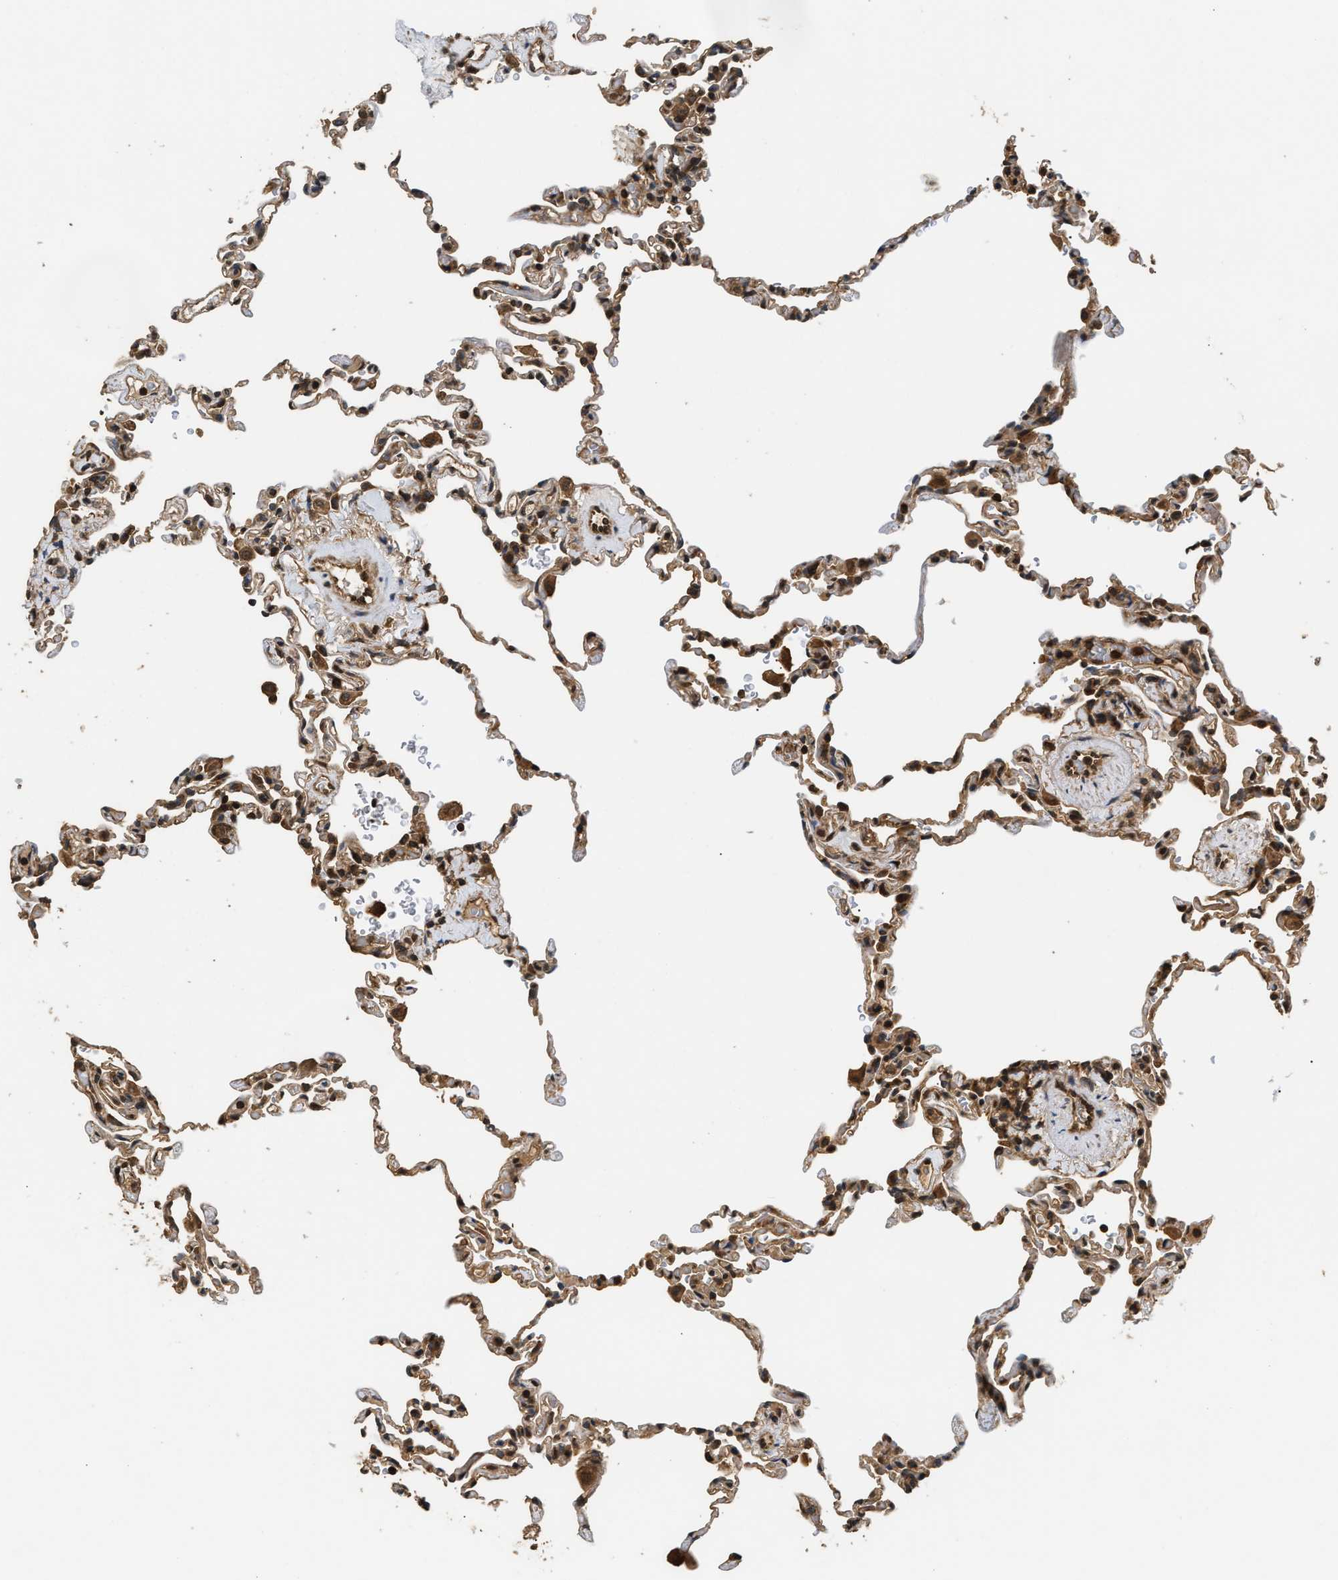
{"staining": {"intensity": "moderate", "quantity": "<25%", "location": "cytoplasmic/membranous"}, "tissue": "lung", "cell_type": "Alveolar cells", "image_type": "normal", "snomed": [{"axis": "morphology", "description": "Normal tissue, NOS"}, {"axis": "topography", "description": "Lung"}], "caption": "Brown immunohistochemical staining in benign human lung displays moderate cytoplasmic/membranous expression in approximately <25% of alveolar cells.", "gene": "DNAJC2", "patient": {"sex": "male", "age": 59}}